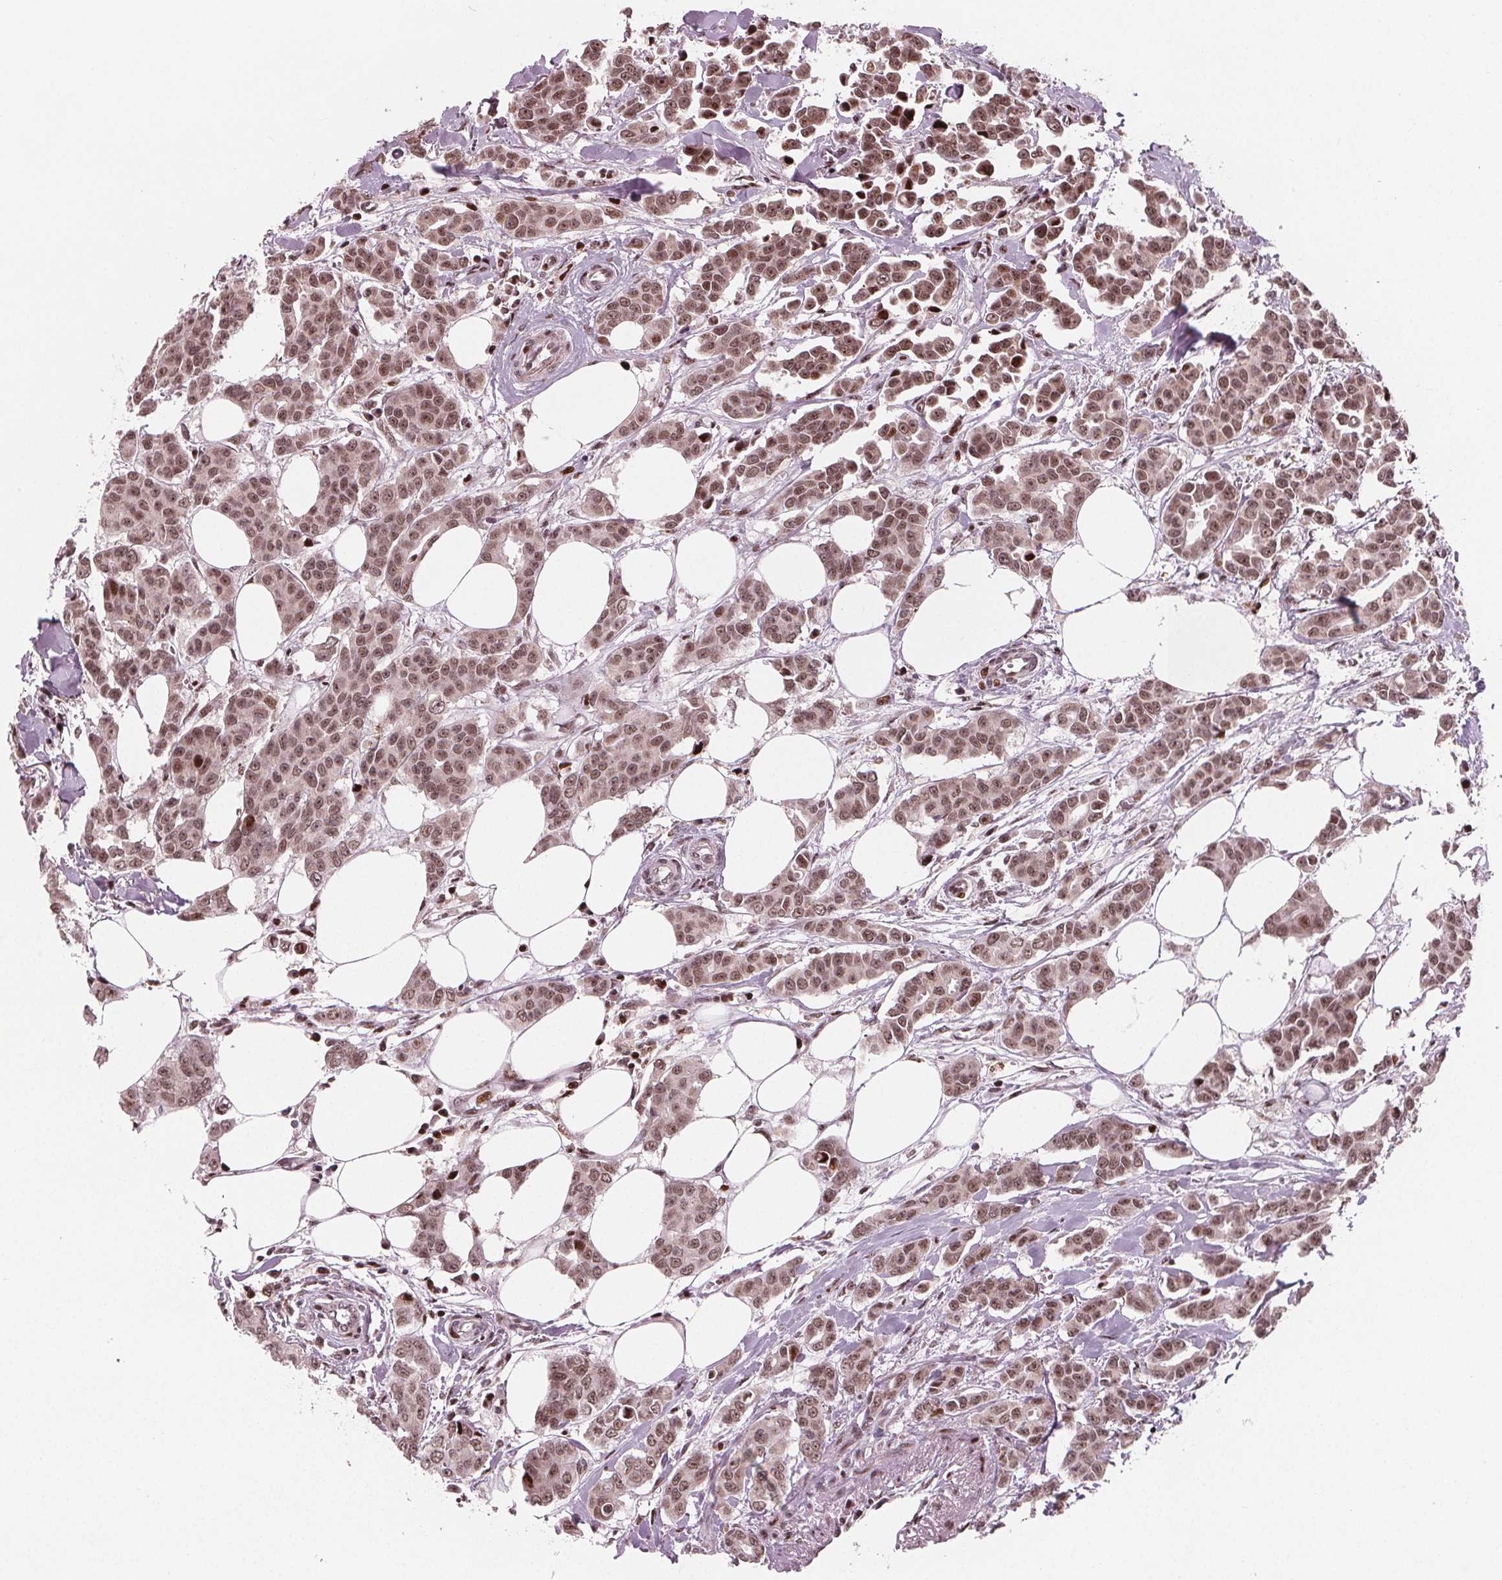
{"staining": {"intensity": "moderate", "quantity": ">75%", "location": "cytoplasmic/membranous,nuclear"}, "tissue": "breast cancer", "cell_type": "Tumor cells", "image_type": "cancer", "snomed": [{"axis": "morphology", "description": "Duct carcinoma"}, {"axis": "topography", "description": "Breast"}], "caption": "Protein staining shows moderate cytoplasmic/membranous and nuclear staining in about >75% of tumor cells in breast cancer (infiltrating ductal carcinoma).", "gene": "SNRNP35", "patient": {"sex": "female", "age": 94}}